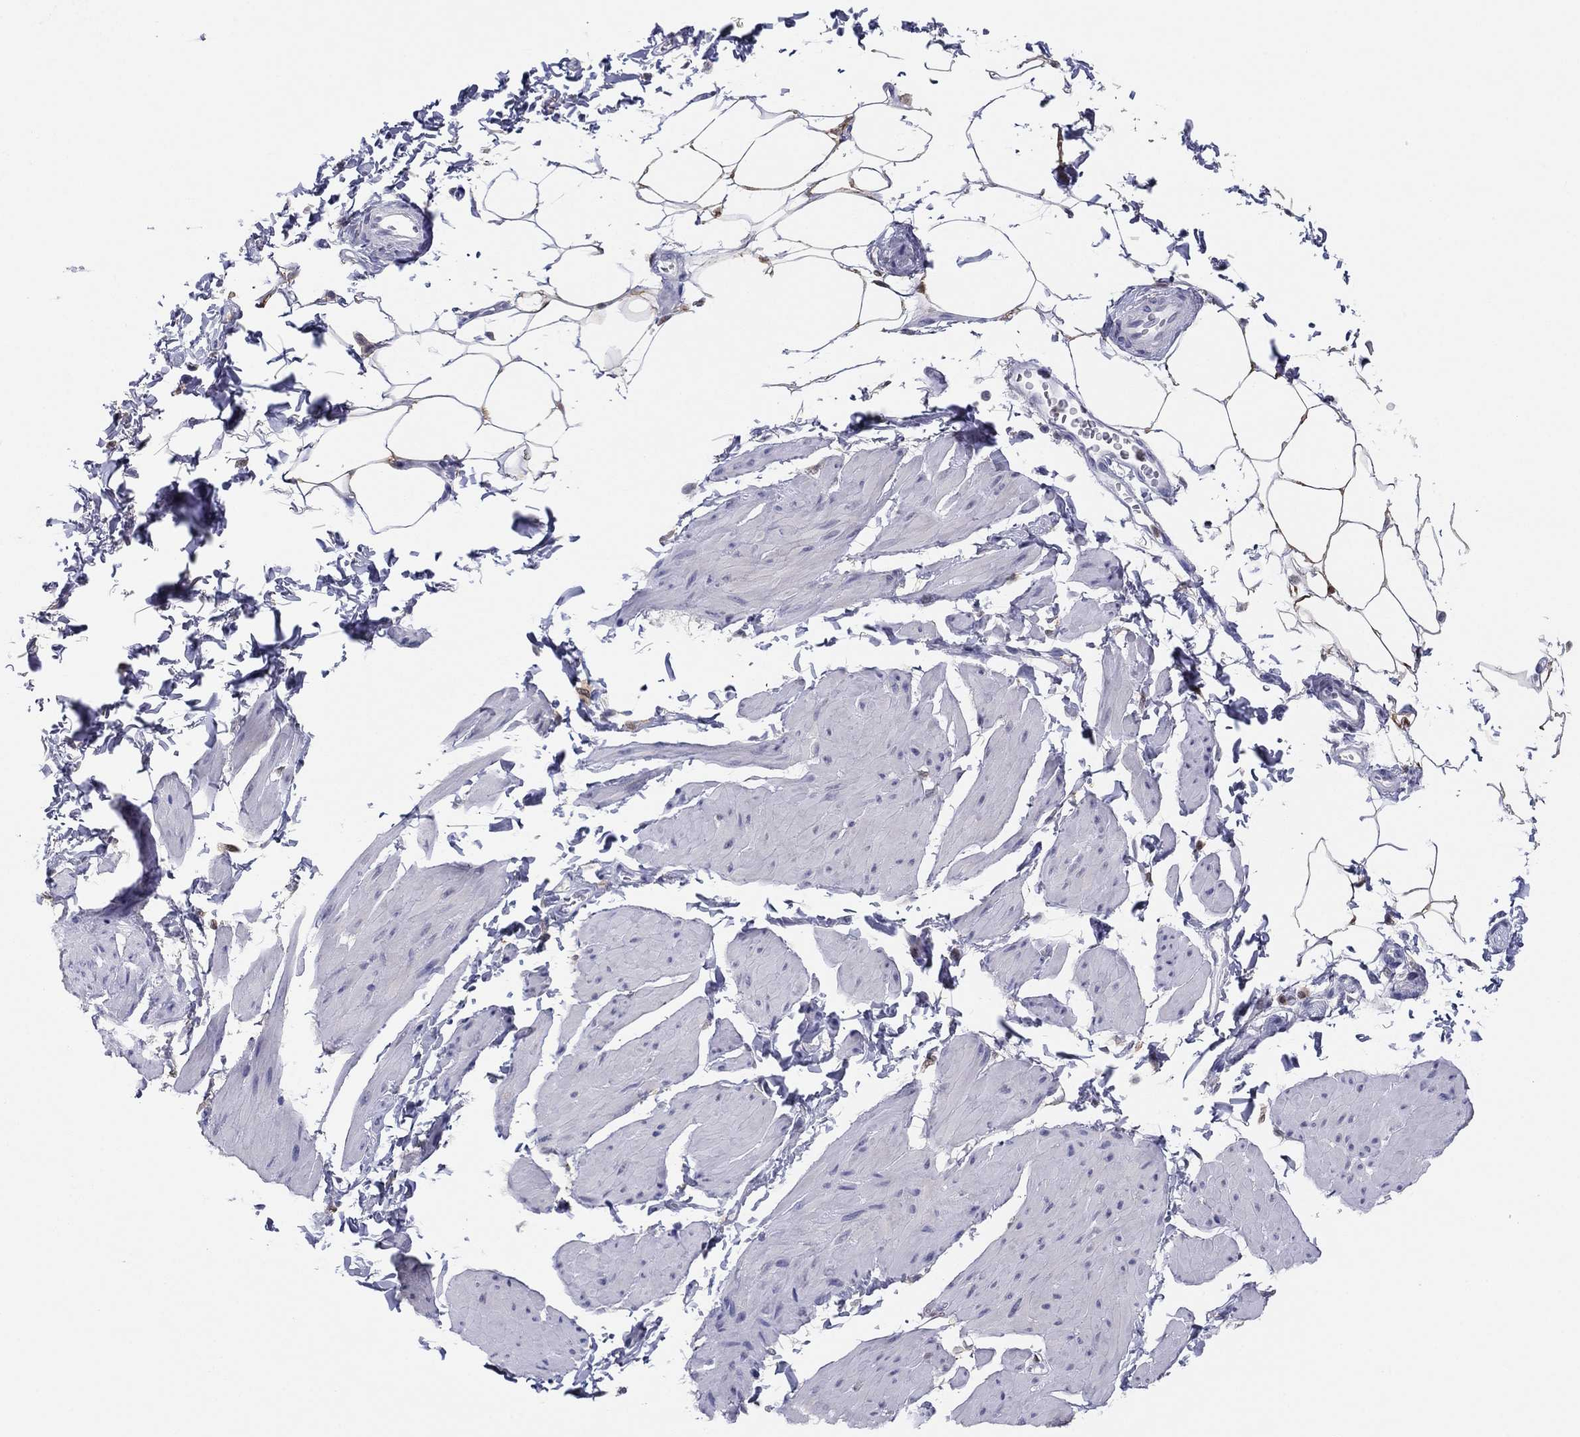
{"staining": {"intensity": "negative", "quantity": "none", "location": "none"}, "tissue": "smooth muscle", "cell_type": "Smooth muscle cells", "image_type": "normal", "snomed": [{"axis": "morphology", "description": "Normal tissue, NOS"}, {"axis": "topography", "description": "Adipose tissue"}, {"axis": "topography", "description": "Smooth muscle"}, {"axis": "topography", "description": "Peripheral nerve tissue"}], "caption": "IHC image of unremarkable human smooth muscle stained for a protein (brown), which reveals no staining in smooth muscle cells. (DAB IHC, high magnification).", "gene": "PDXK", "patient": {"sex": "male", "age": 83}}